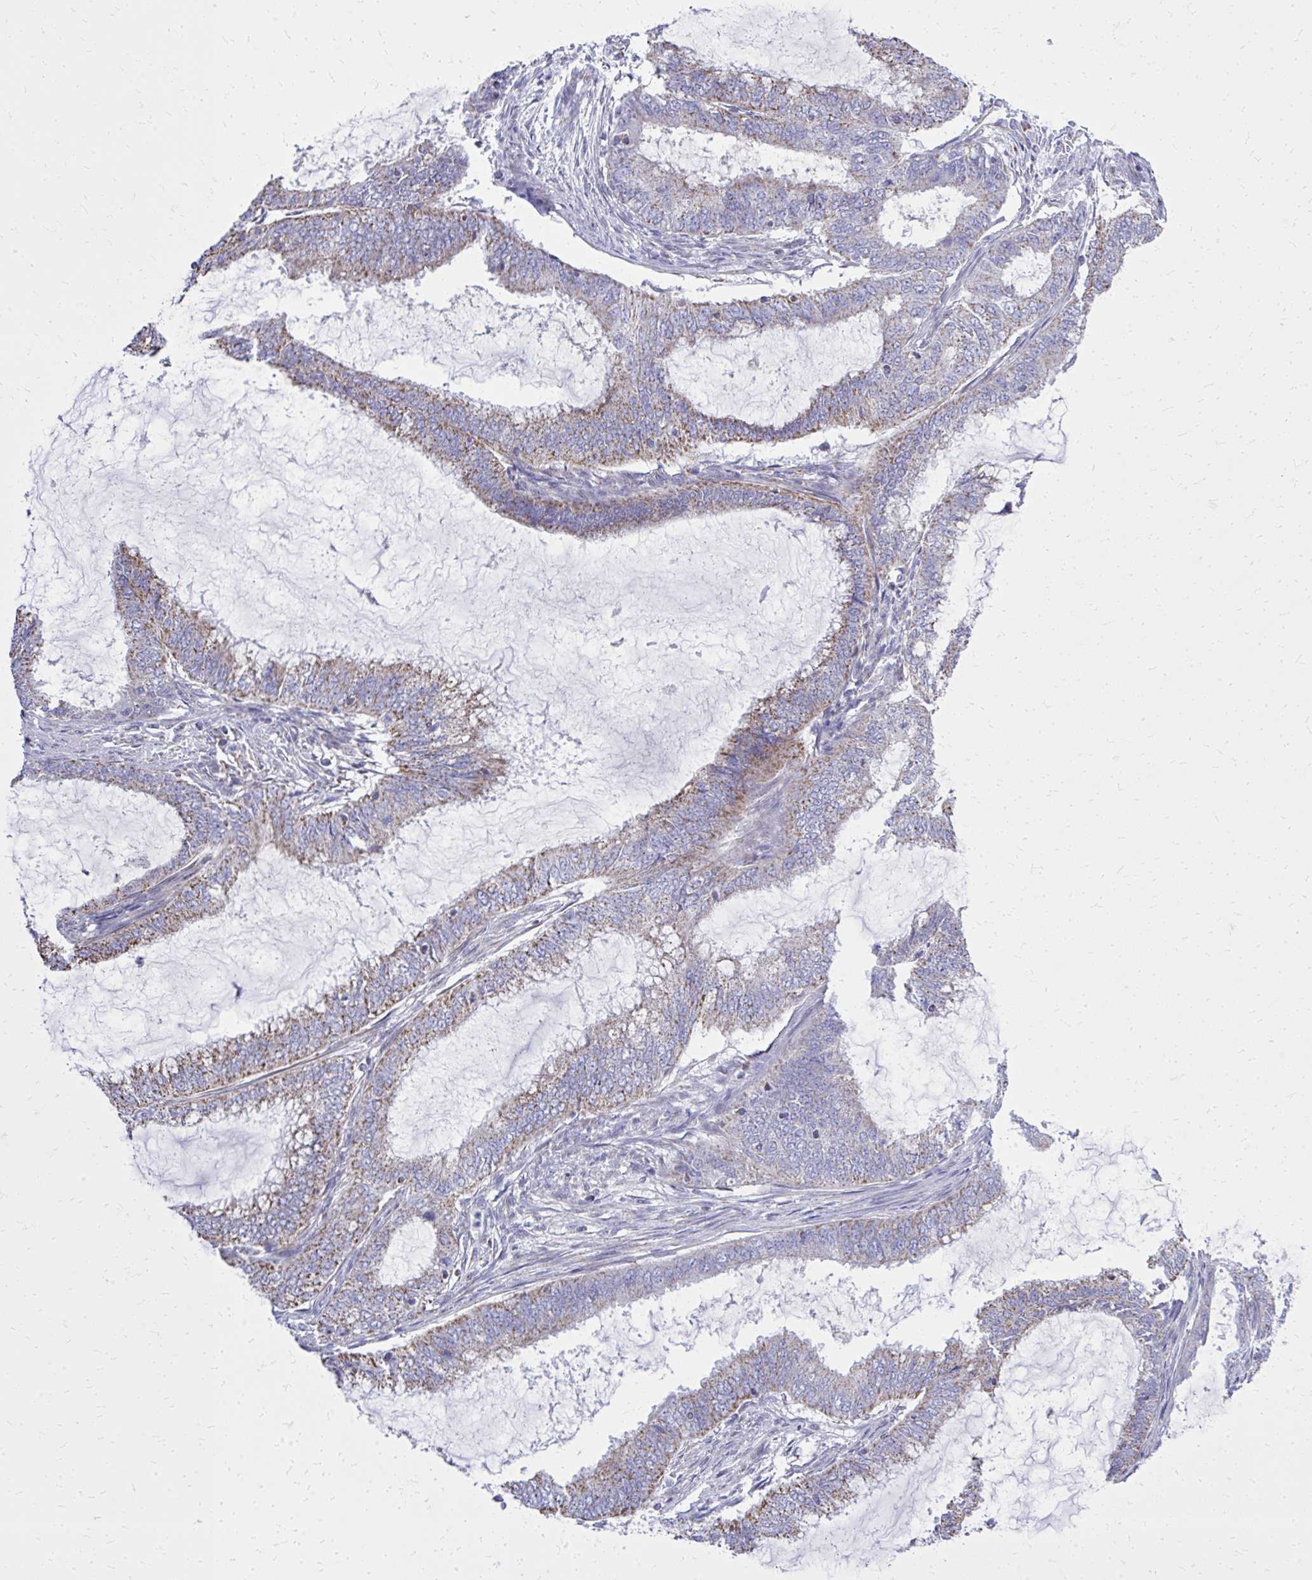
{"staining": {"intensity": "moderate", "quantity": "25%-75%", "location": "cytoplasmic/membranous"}, "tissue": "endometrial cancer", "cell_type": "Tumor cells", "image_type": "cancer", "snomed": [{"axis": "morphology", "description": "Adenocarcinoma, NOS"}, {"axis": "topography", "description": "Endometrium"}], "caption": "Endometrial cancer stained with immunohistochemistry shows moderate cytoplasmic/membranous positivity in approximately 25%-75% of tumor cells.", "gene": "ZNF362", "patient": {"sex": "female", "age": 51}}